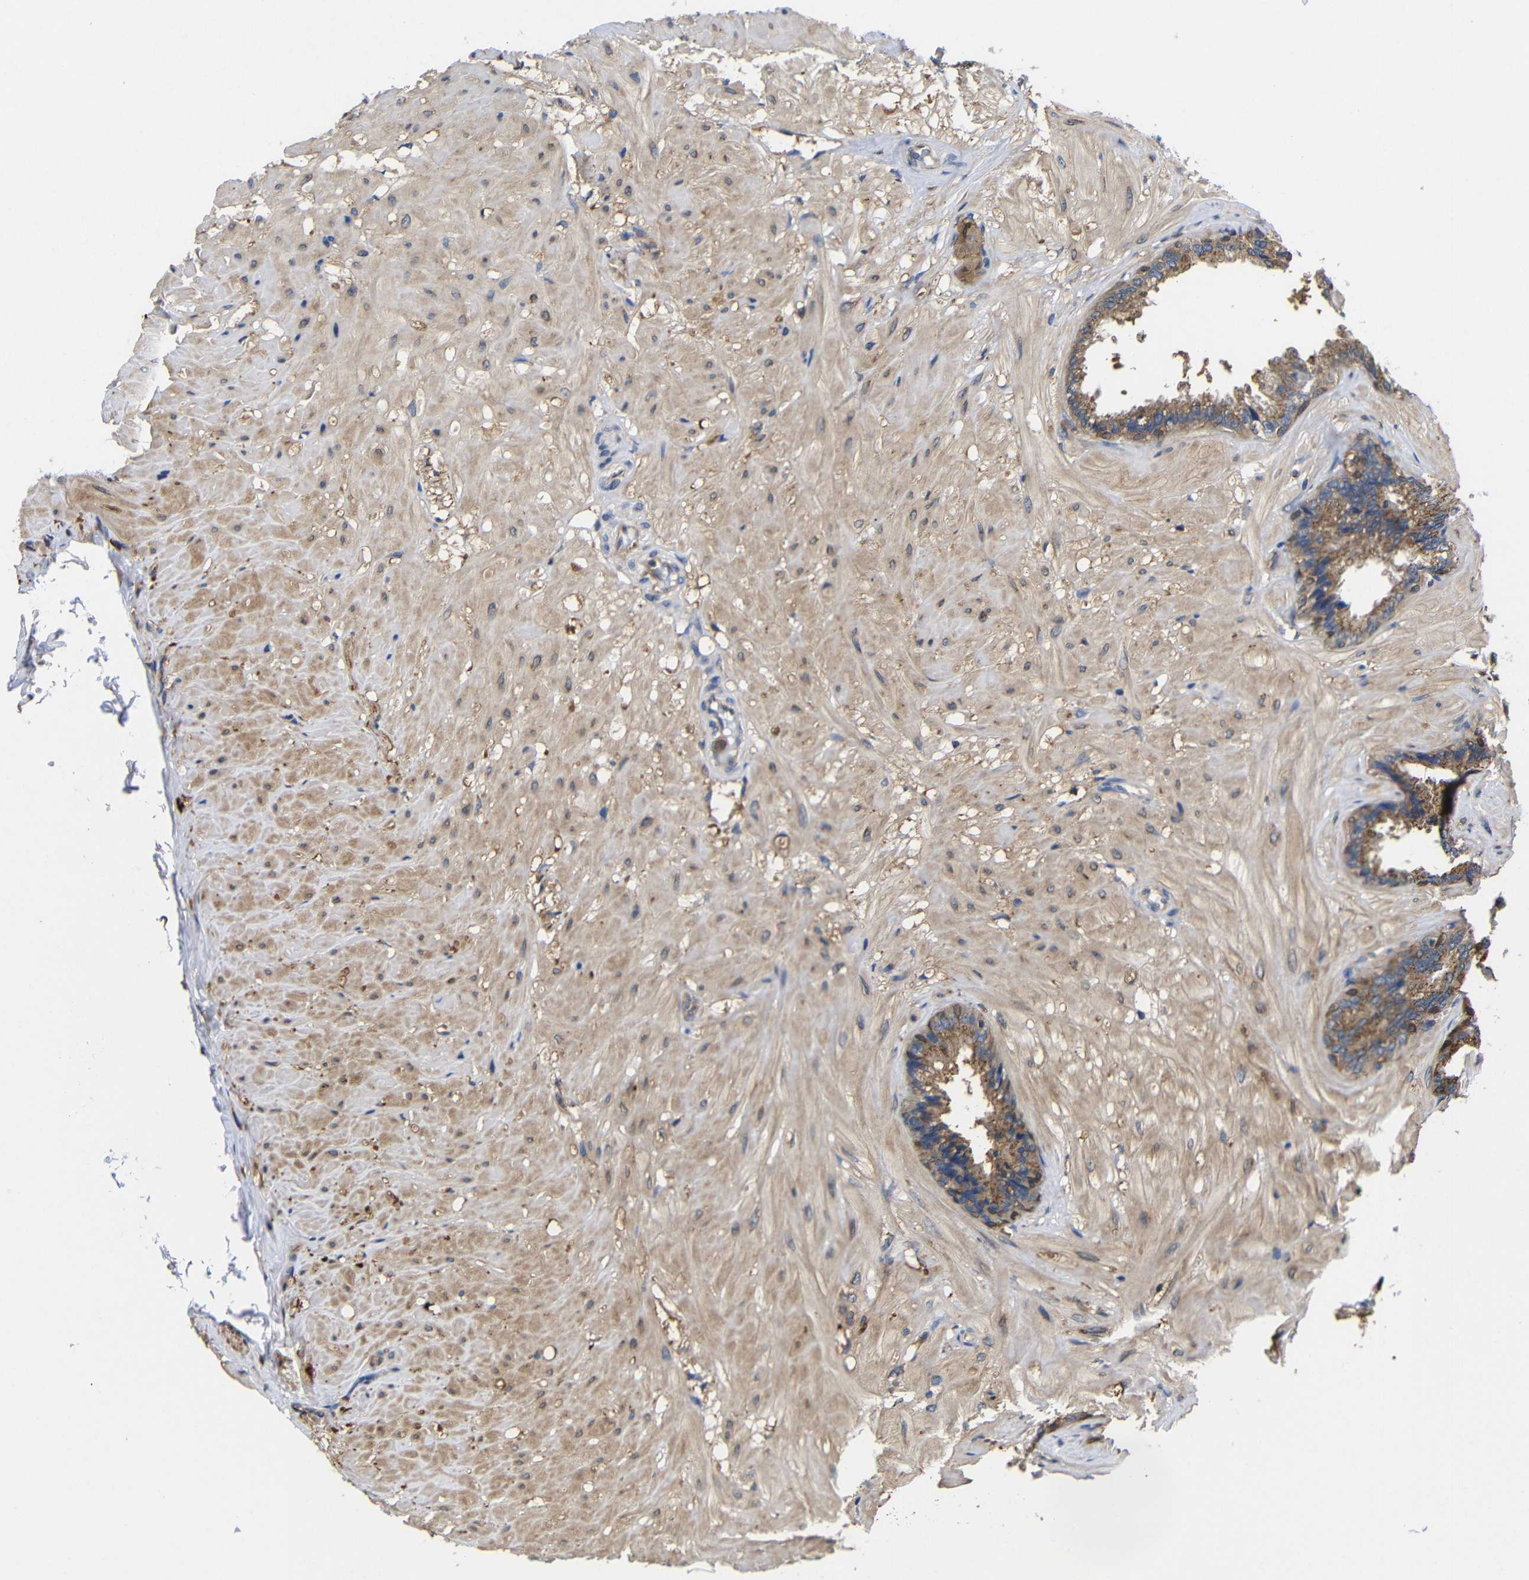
{"staining": {"intensity": "moderate", "quantity": ">75%", "location": "cytoplasmic/membranous"}, "tissue": "seminal vesicle", "cell_type": "Glandular cells", "image_type": "normal", "snomed": [{"axis": "morphology", "description": "Normal tissue, NOS"}, {"axis": "topography", "description": "Seminal veicle"}], "caption": "The immunohistochemical stain shows moderate cytoplasmic/membranous expression in glandular cells of normal seminal vesicle. The staining was performed using DAB (3,3'-diaminobenzidine), with brown indicating positive protein expression. Nuclei are stained blue with hematoxylin.", "gene": "LRRCC1", "patient": {"sex": "male", "age": 46}}